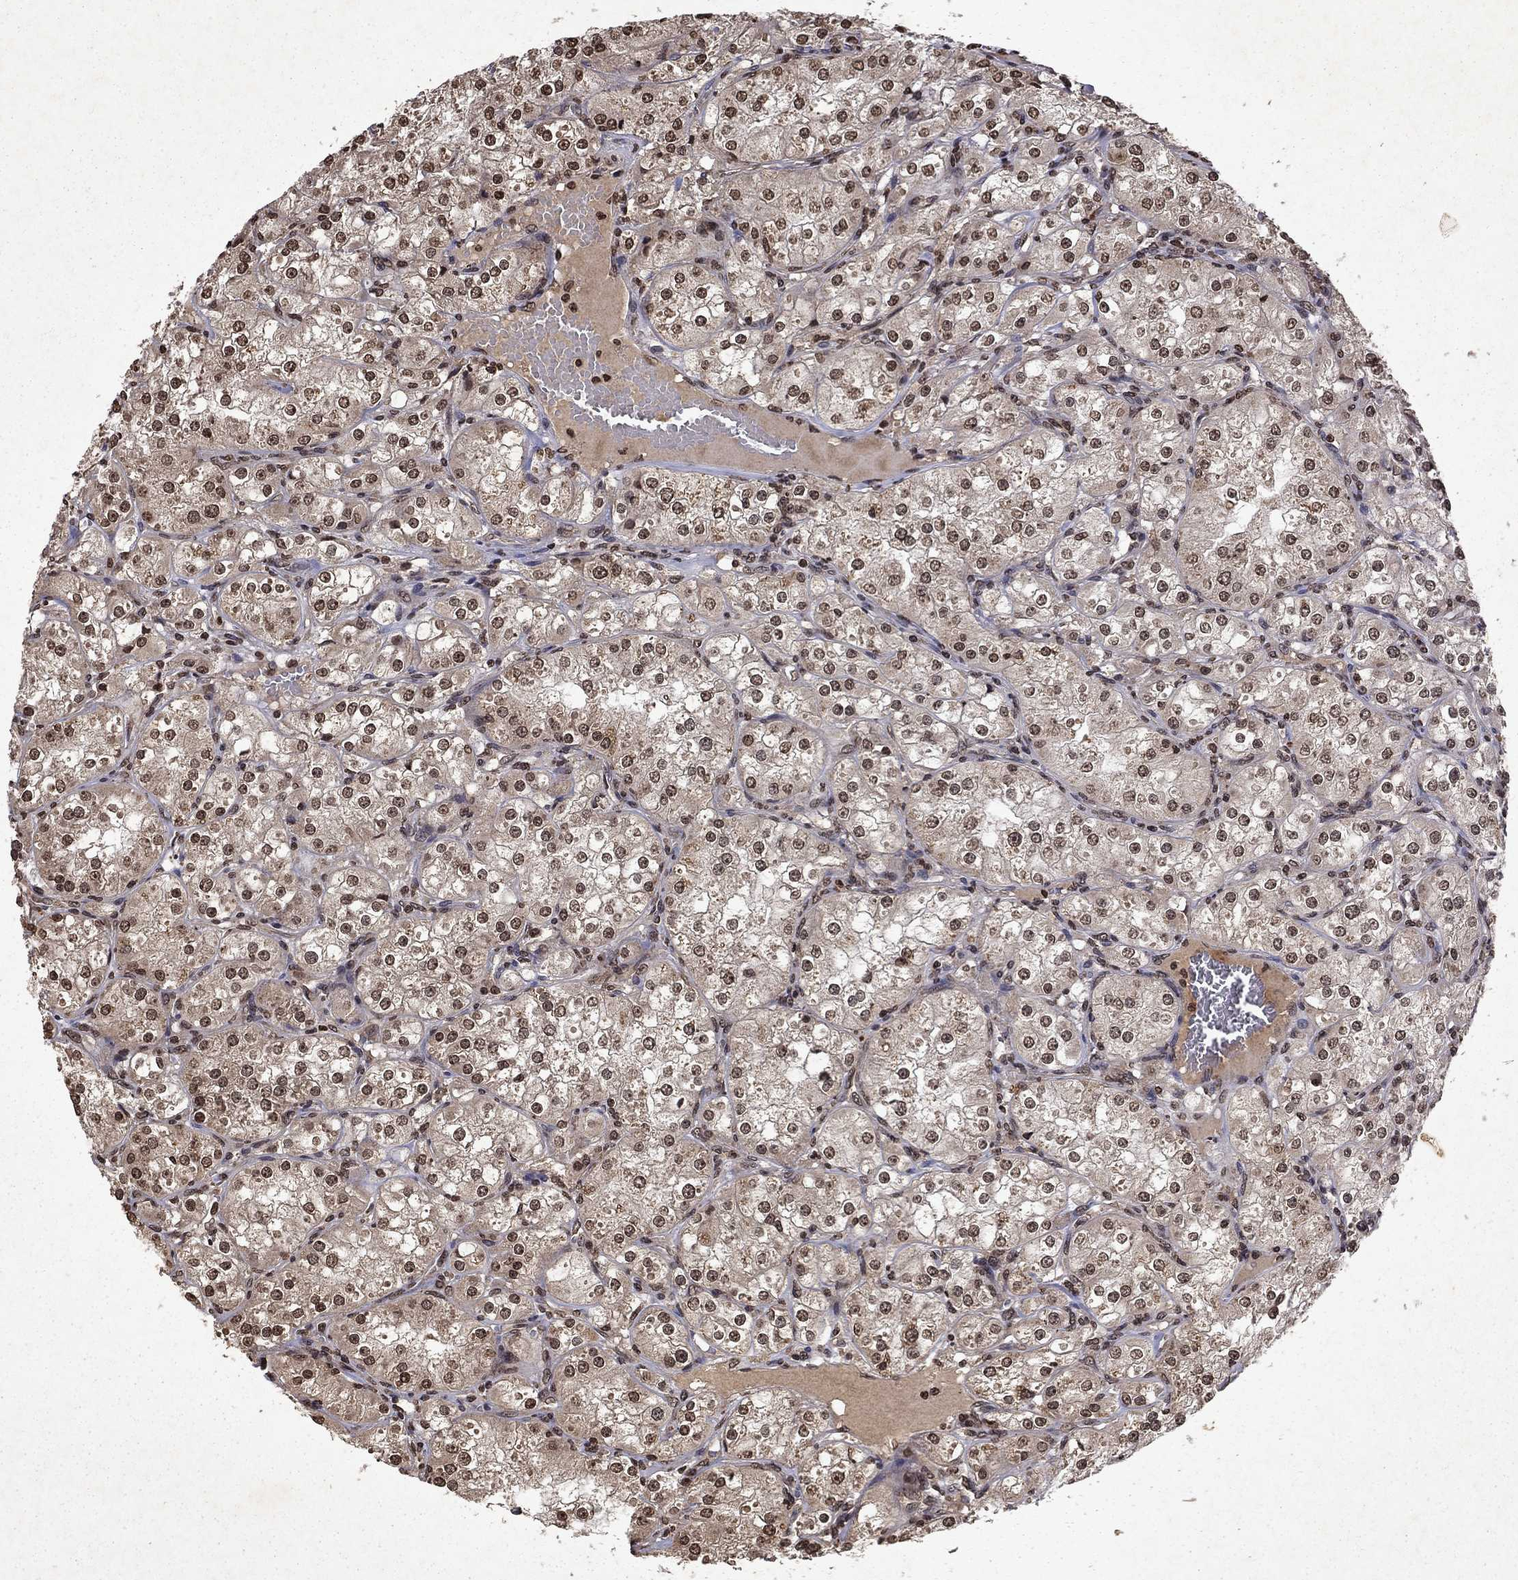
{"staining": {"intensity": "moderate", "quantity": "25%-75%", "location": "nuclear"}, "tissue": "renal cancer", "cell_type": "Tumor cells", "image_type": "cancer", "snomed": [{"axis": "morphology", "description": "Adenocarcinoma, NOS"}, {"axis": "topography", "description": "Kidney"}], "caption": "The micrograph reveals staining of renal cancer (adenocarcinoma), revealing moderate nuclear protein expression (brown color) within tumor cells.", "gene": "PIN4", "patient": {"sex": "male", "age": 77}}